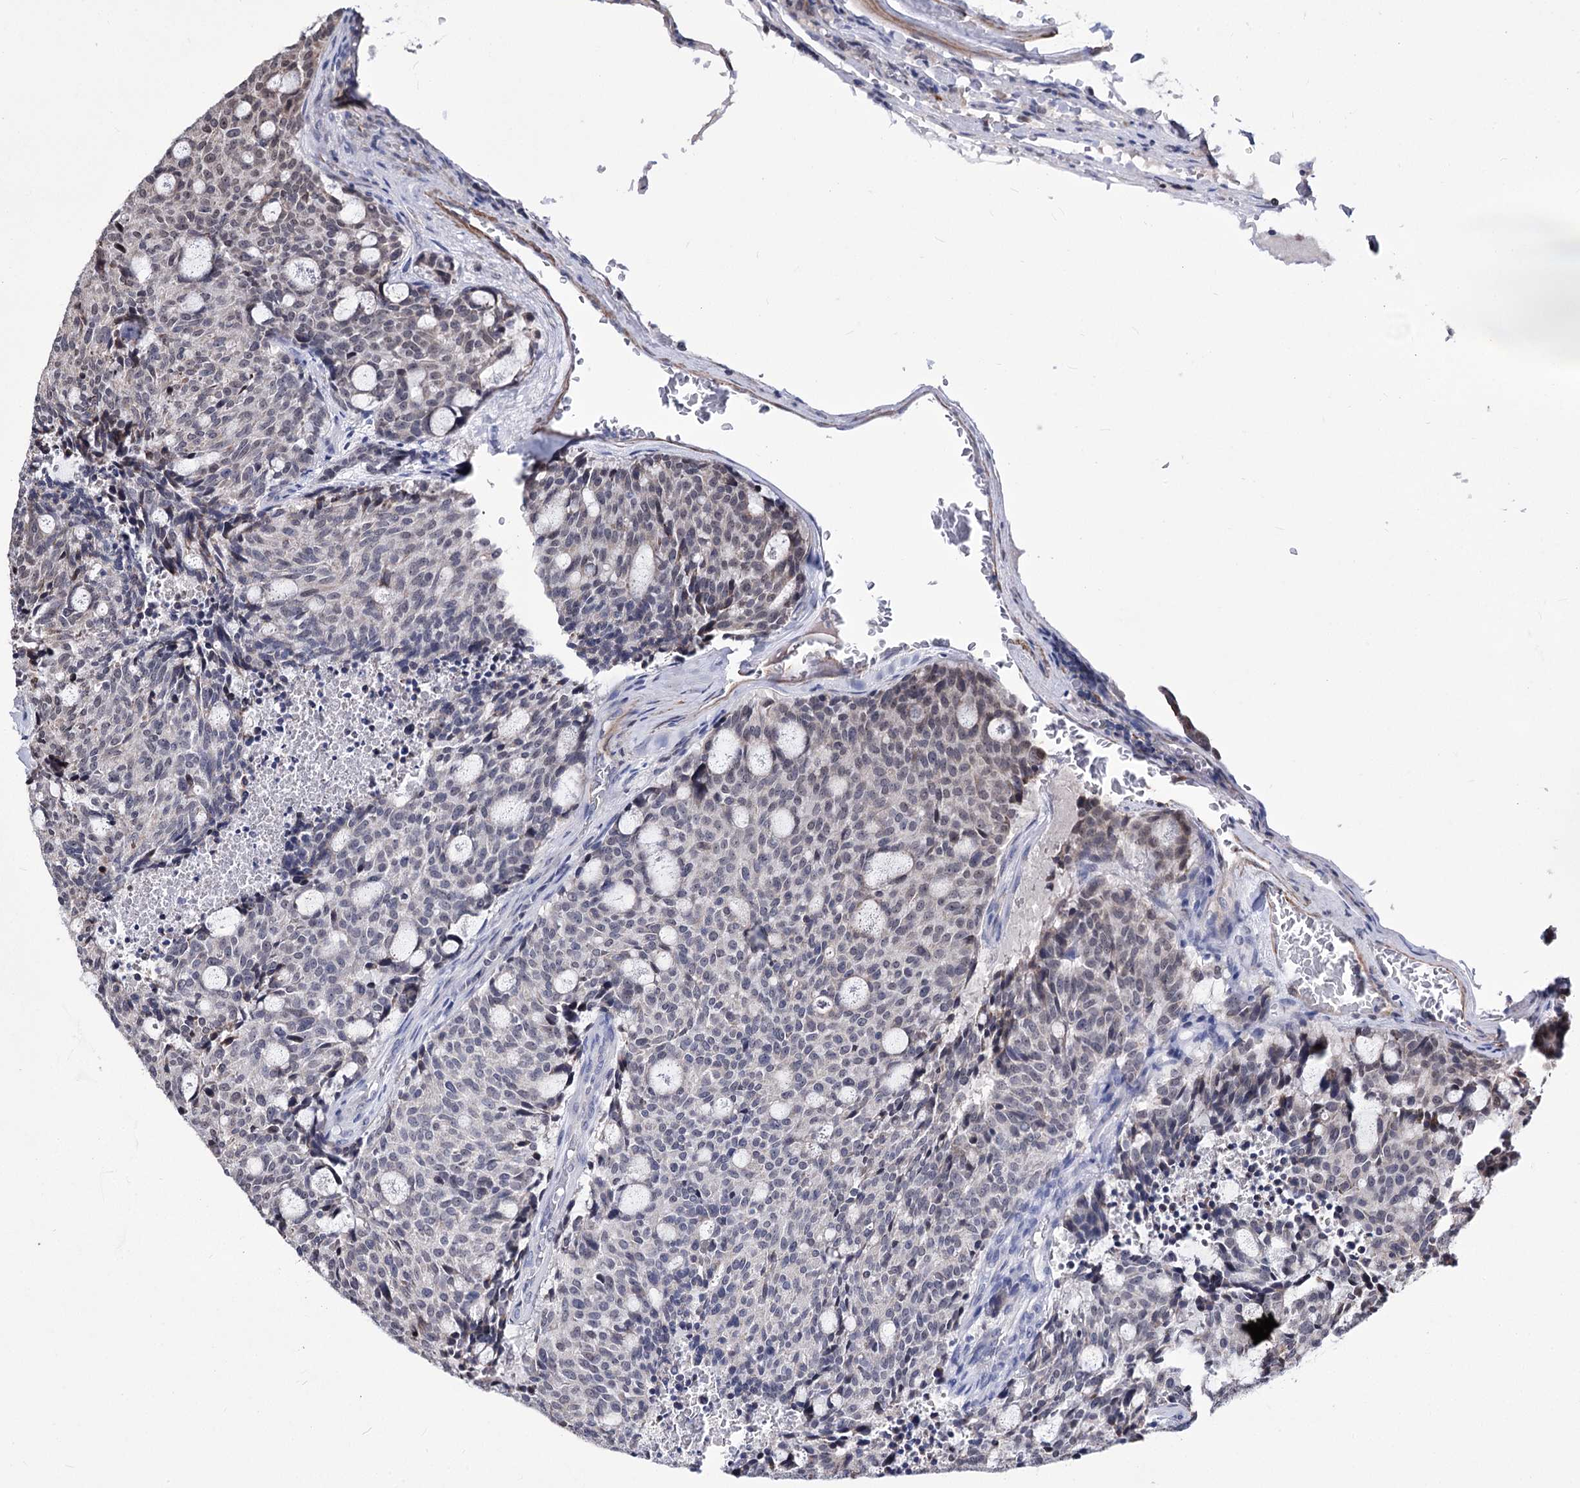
{"staining": {"intensity": "negative", "quantity": "none", "location": "none"}, "tissue": "carcinoid", "cell_type": "Tumor cells", "image_type": "cancer", "snomed": [{"axis": "morphology", "description": "Carcinoid, malignant, NOS"}, {"axis": "topography", "description": "Pancreas"}], "caption": "Carcinoid was stained to show a protein in brown. There is no significant staining in tumor cells.", "gene": "PPRC1", "patient": {"sex": "female", "age": 54}}